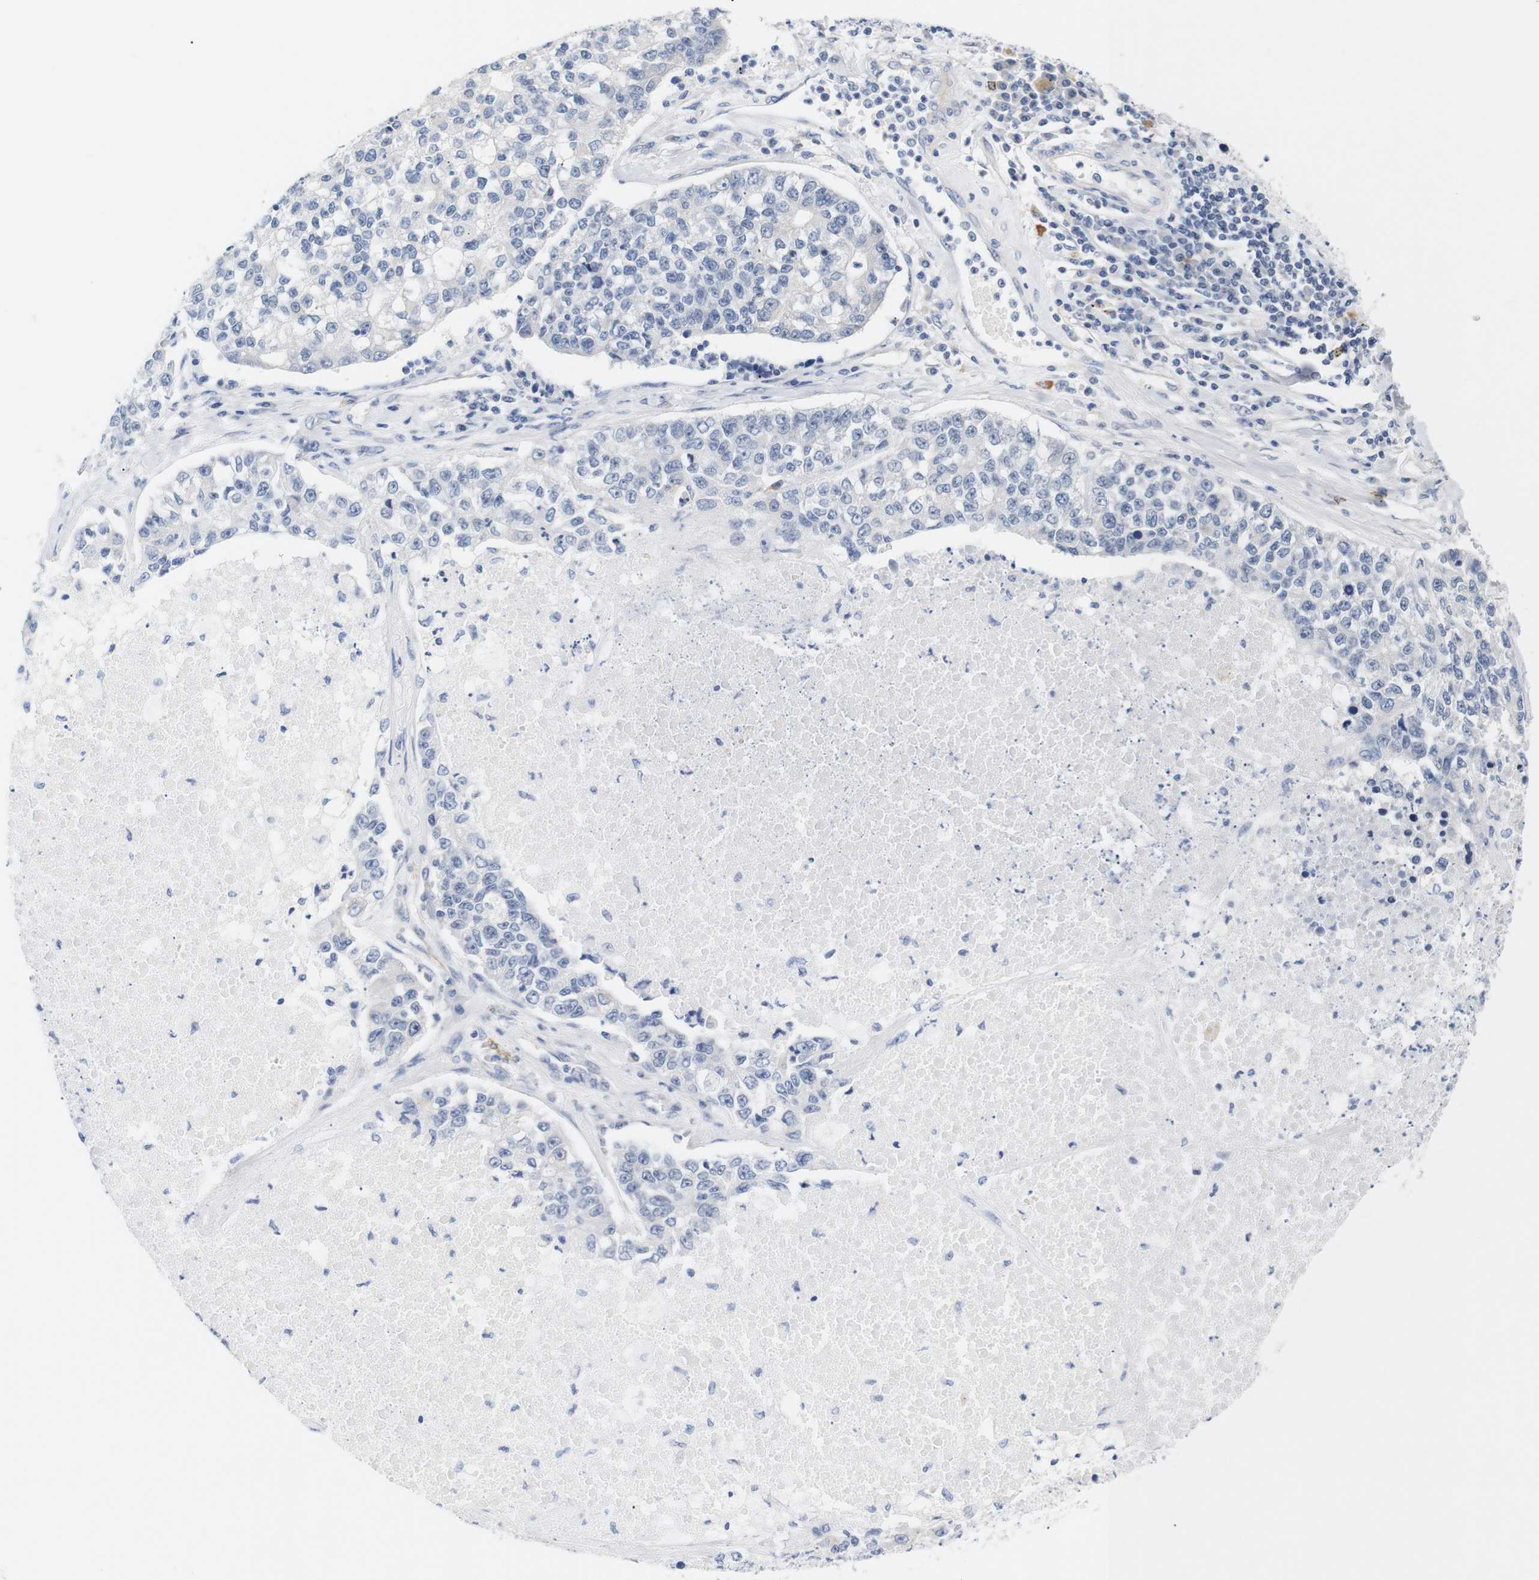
{"staining": {"intensity": "negative", "quantity": "none", "location": "none"}, "tissue": "lung cancer", "cell_type": "Tumor cells", "image_type": "cancer", "snomed": [{"axis": "morphology", "description": "Adenocarcinoma, NOS"}, {"axis": "topography", "description": "Lung"}], "caption": "Lung cancer was stained to show a protein in brown. There is no significant staining in tumor cells.", "gene": "STMN3", "patient": {"sex": "male", "age": 49}}